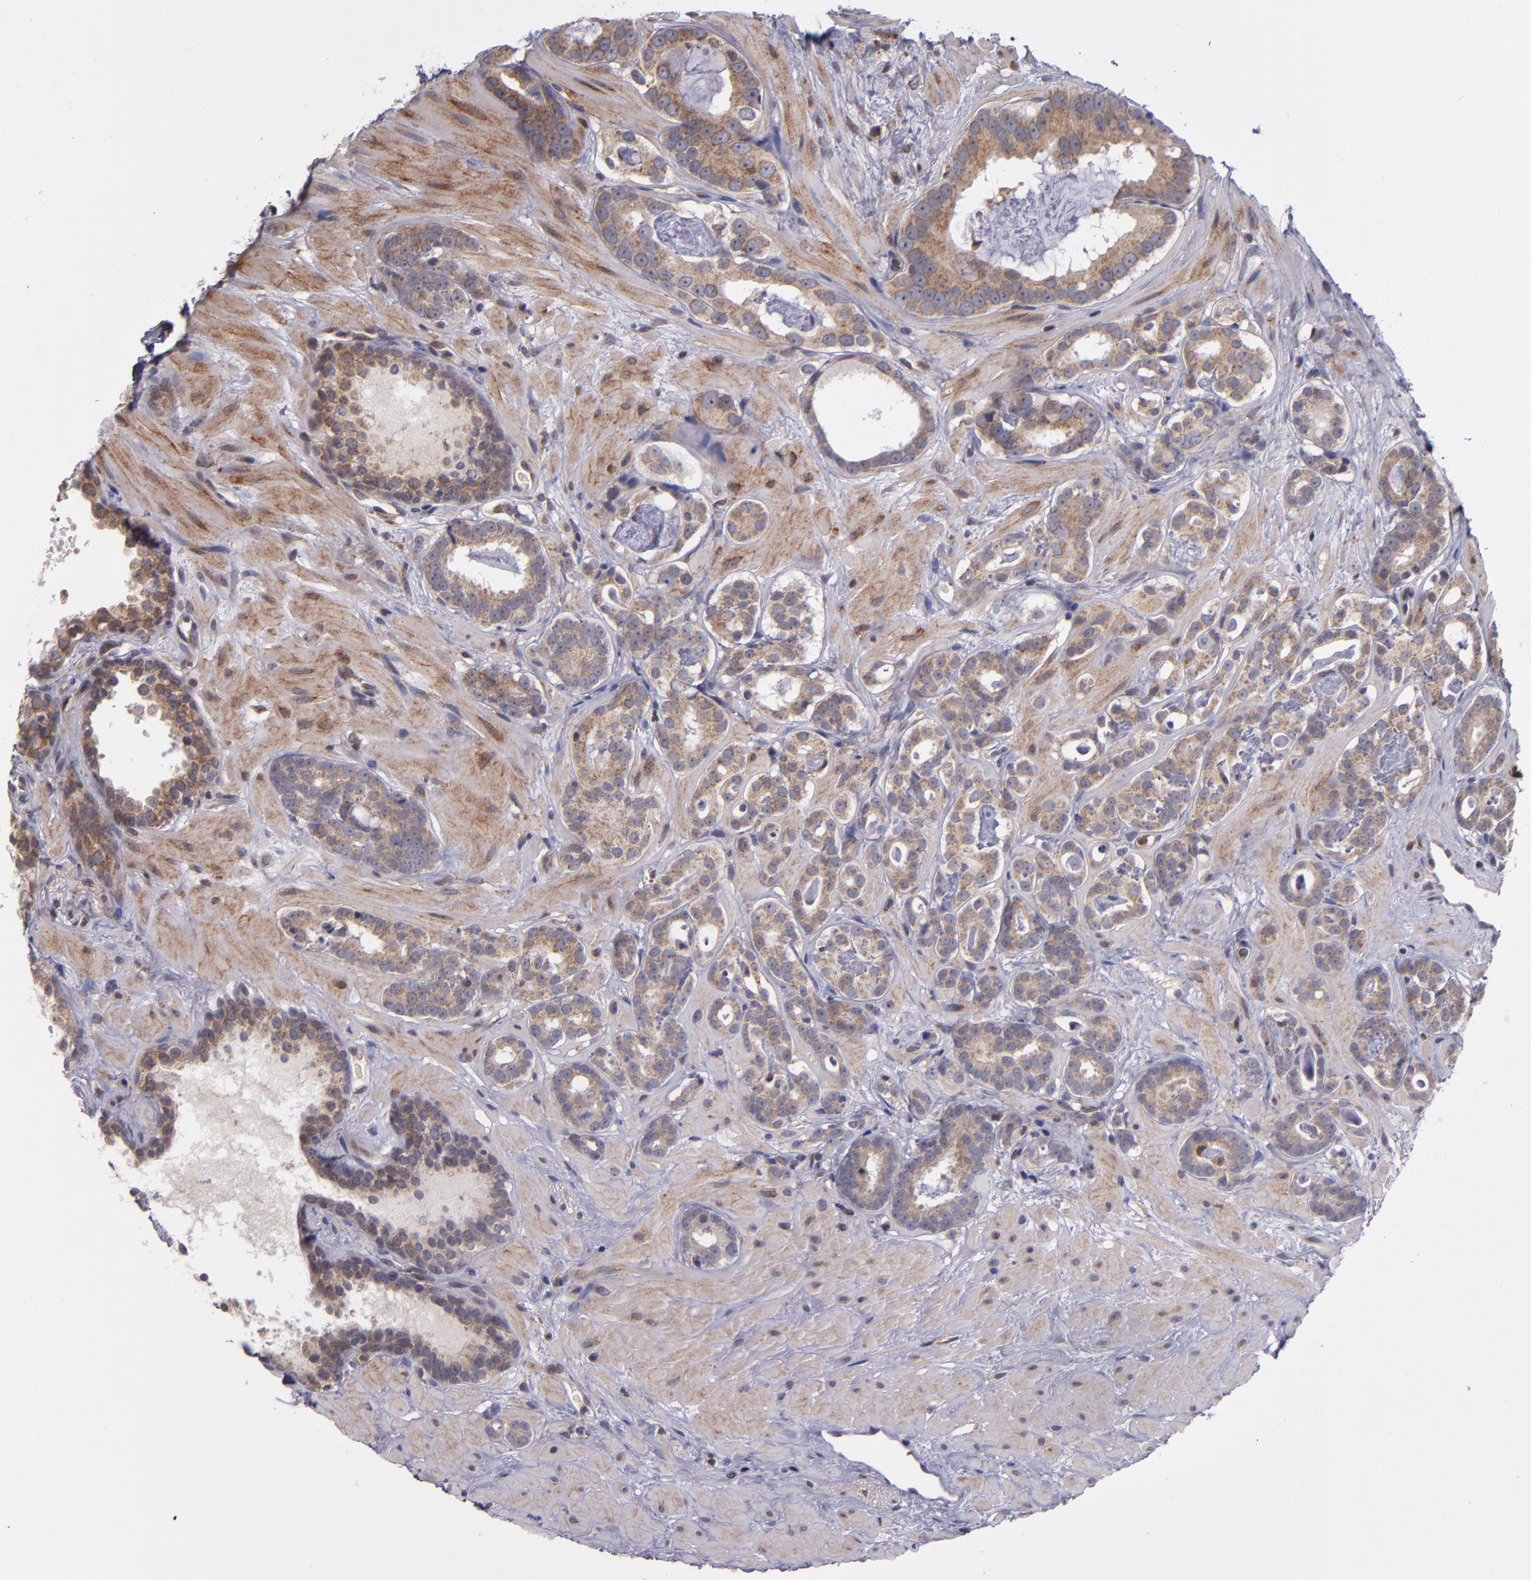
{"staining": {"intensity": "weak", "quantity": ">75%", "location": "cytoplasmic/membranous"}, "tissue": "prostate cancer", "cell_type": "Tumor cells", "image_type": "cancer", "snomed": [{"axis": "morphology", "description": "Adenocarcinoma, Low grade"}, {"axis": "topography", "description": "Prostate"}], "caption": "This image demonstrates immunohistochemistry staining of human prostate low-grade adenocarcinoma, with low weak cytoplasmic/membranous staining in approximately >75% of tumor cells.", "gene": "CASP1", "patient": {"sex": "male", "age": 57}}